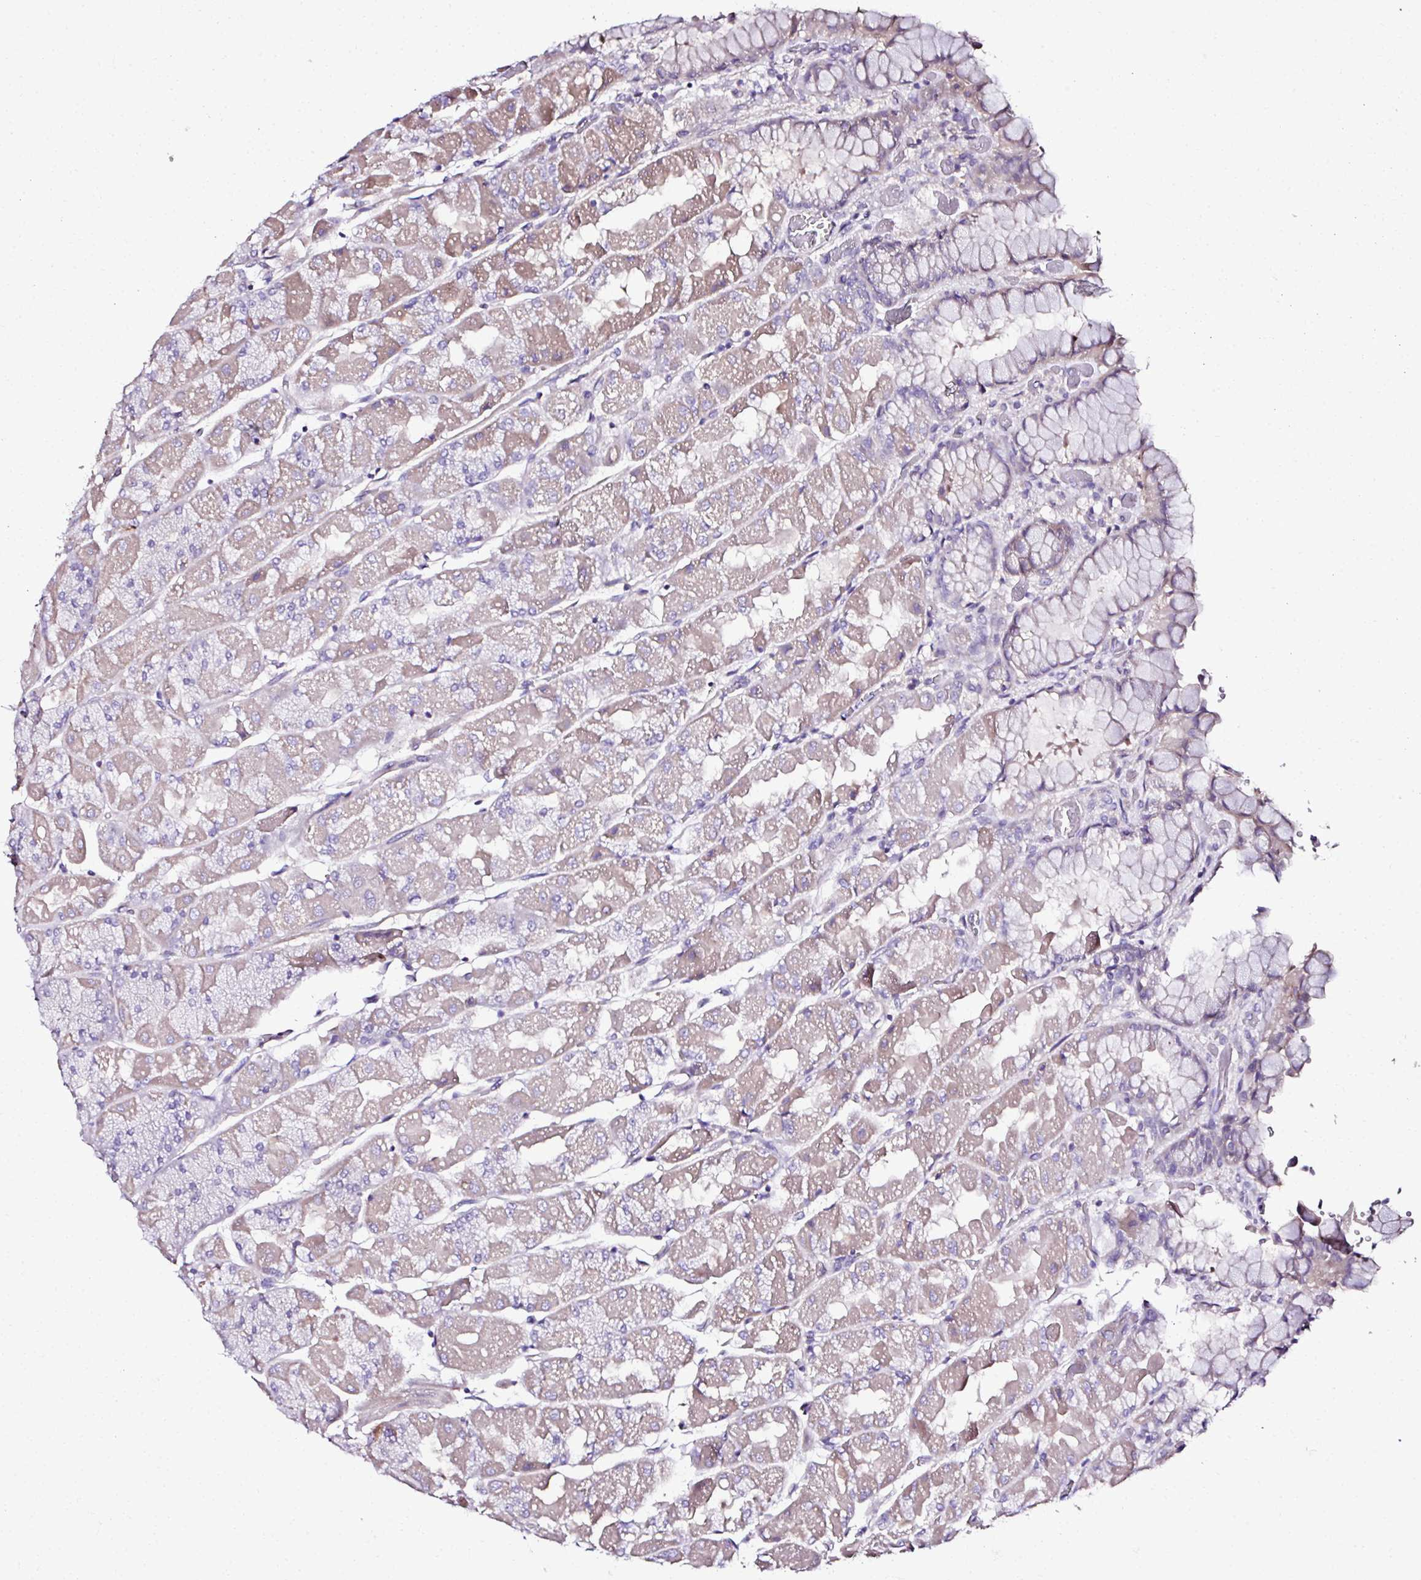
{"staining": {"intensity": "weak", "quantity": "25%-75%", "location": "cytoplasmic/membranous"}, "tissue": "stomach", "cell_type": "Glandular cells", "image_type": "normal", "snomed": [{"axis": "morphology", "description": "Normal tissue, NOS"}, {"axis": "topography", "description": "Stomach"}], "caption": "DAB (3,3'-diaminobenzidine) immunohistochemical staining of benign human stomach shows weak cytoplasmic/membranous protein expression in approximately 25%-75% of glandular cells. (Brightfield microscopy of DAB IHC at high magnification).", "gene": "CCDC85C", "patient": {"sex": "female", "age": 61}}